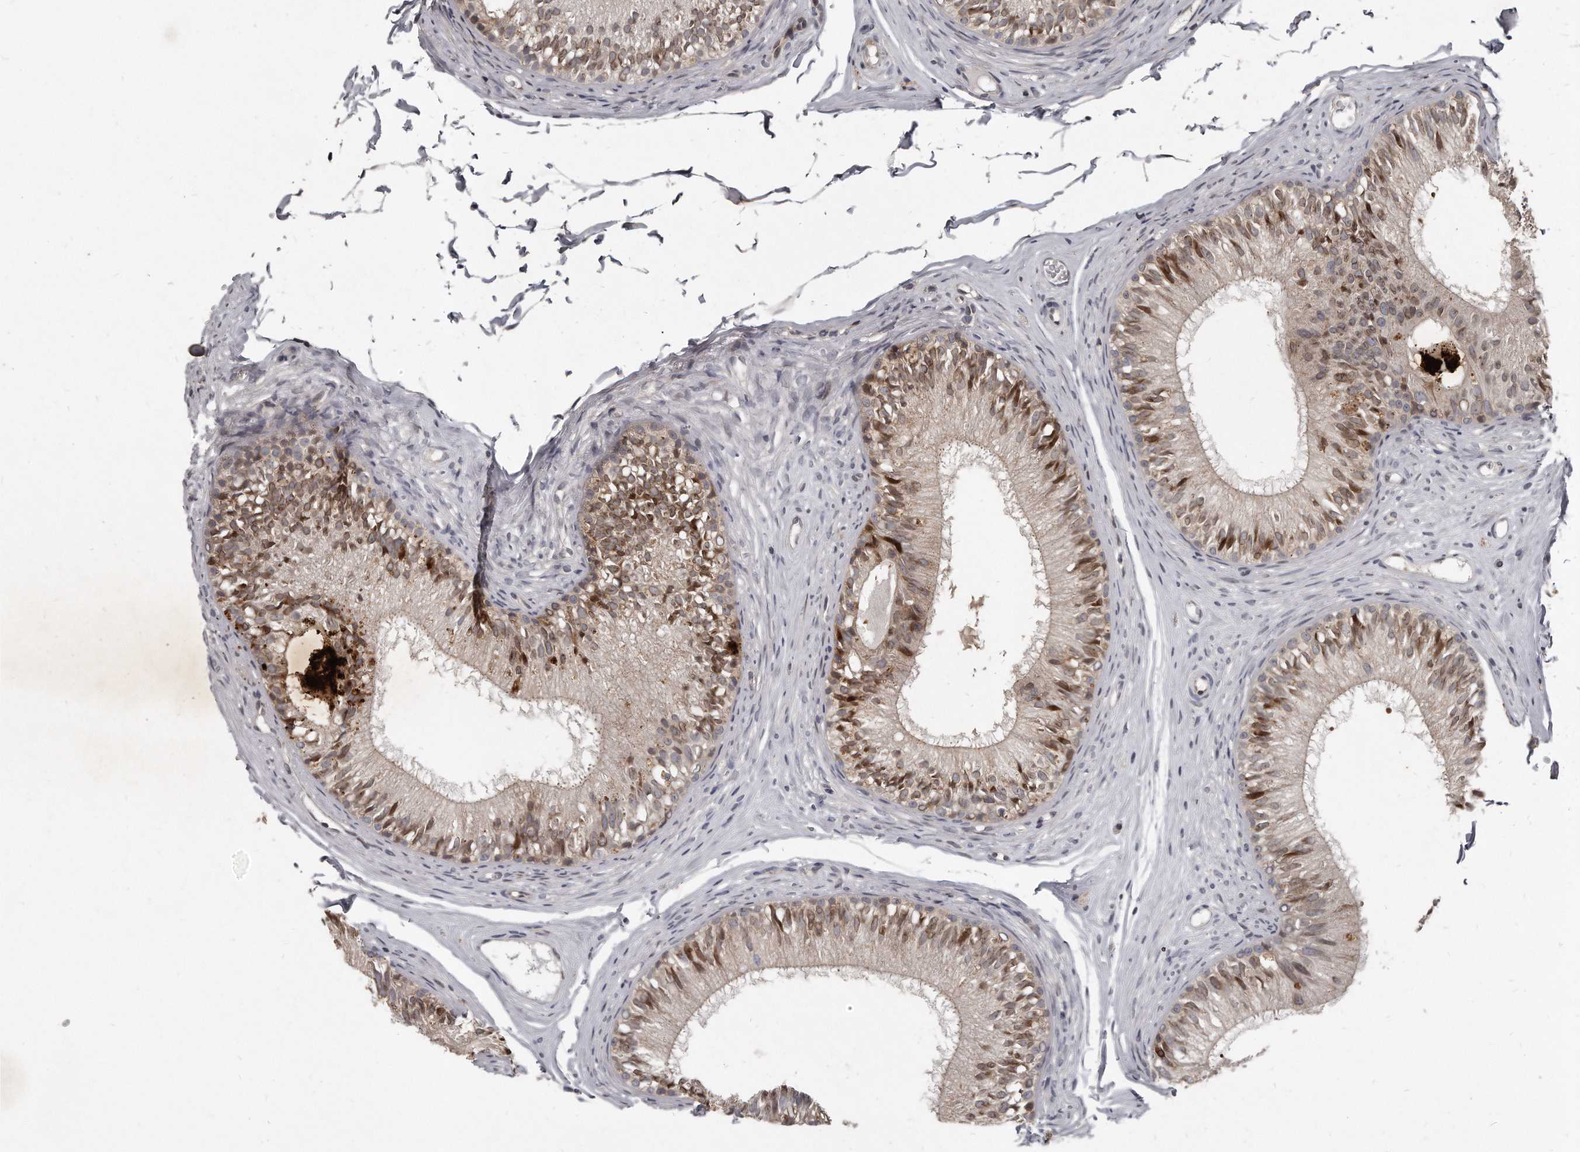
{"staining": {"intensity": "moderate", "quantity": "<25%", "location": "cytoplasmic/membranous,nuclear"}, "tissue": "epididymis", "cell_type": "Glandular cells", "image_type": "normal", "snomed": [{"axis": "morphology", "description": "Normal tissue, NOS"}, {"axis": "morphology", "description": "Seminoma in situ"}, {"axis": "topography", "description": "Testis"}, {"axis": "topography", "description": "Epididymis"}], "caption": "Immunohistochemistry (IHC) histopathology image of unremarkable epididymis: epididymis stained using immunohistochemistry (IHC) exhibits low levels of moderate protein expression localized specifically in the cytoplasmic/membranous,nuclear of glandular cells, appearing as a cytoplasmic/membranous,nuclear brown color.", "gene": "GCH1", "patient": {"sex": "male", "age": 28}}